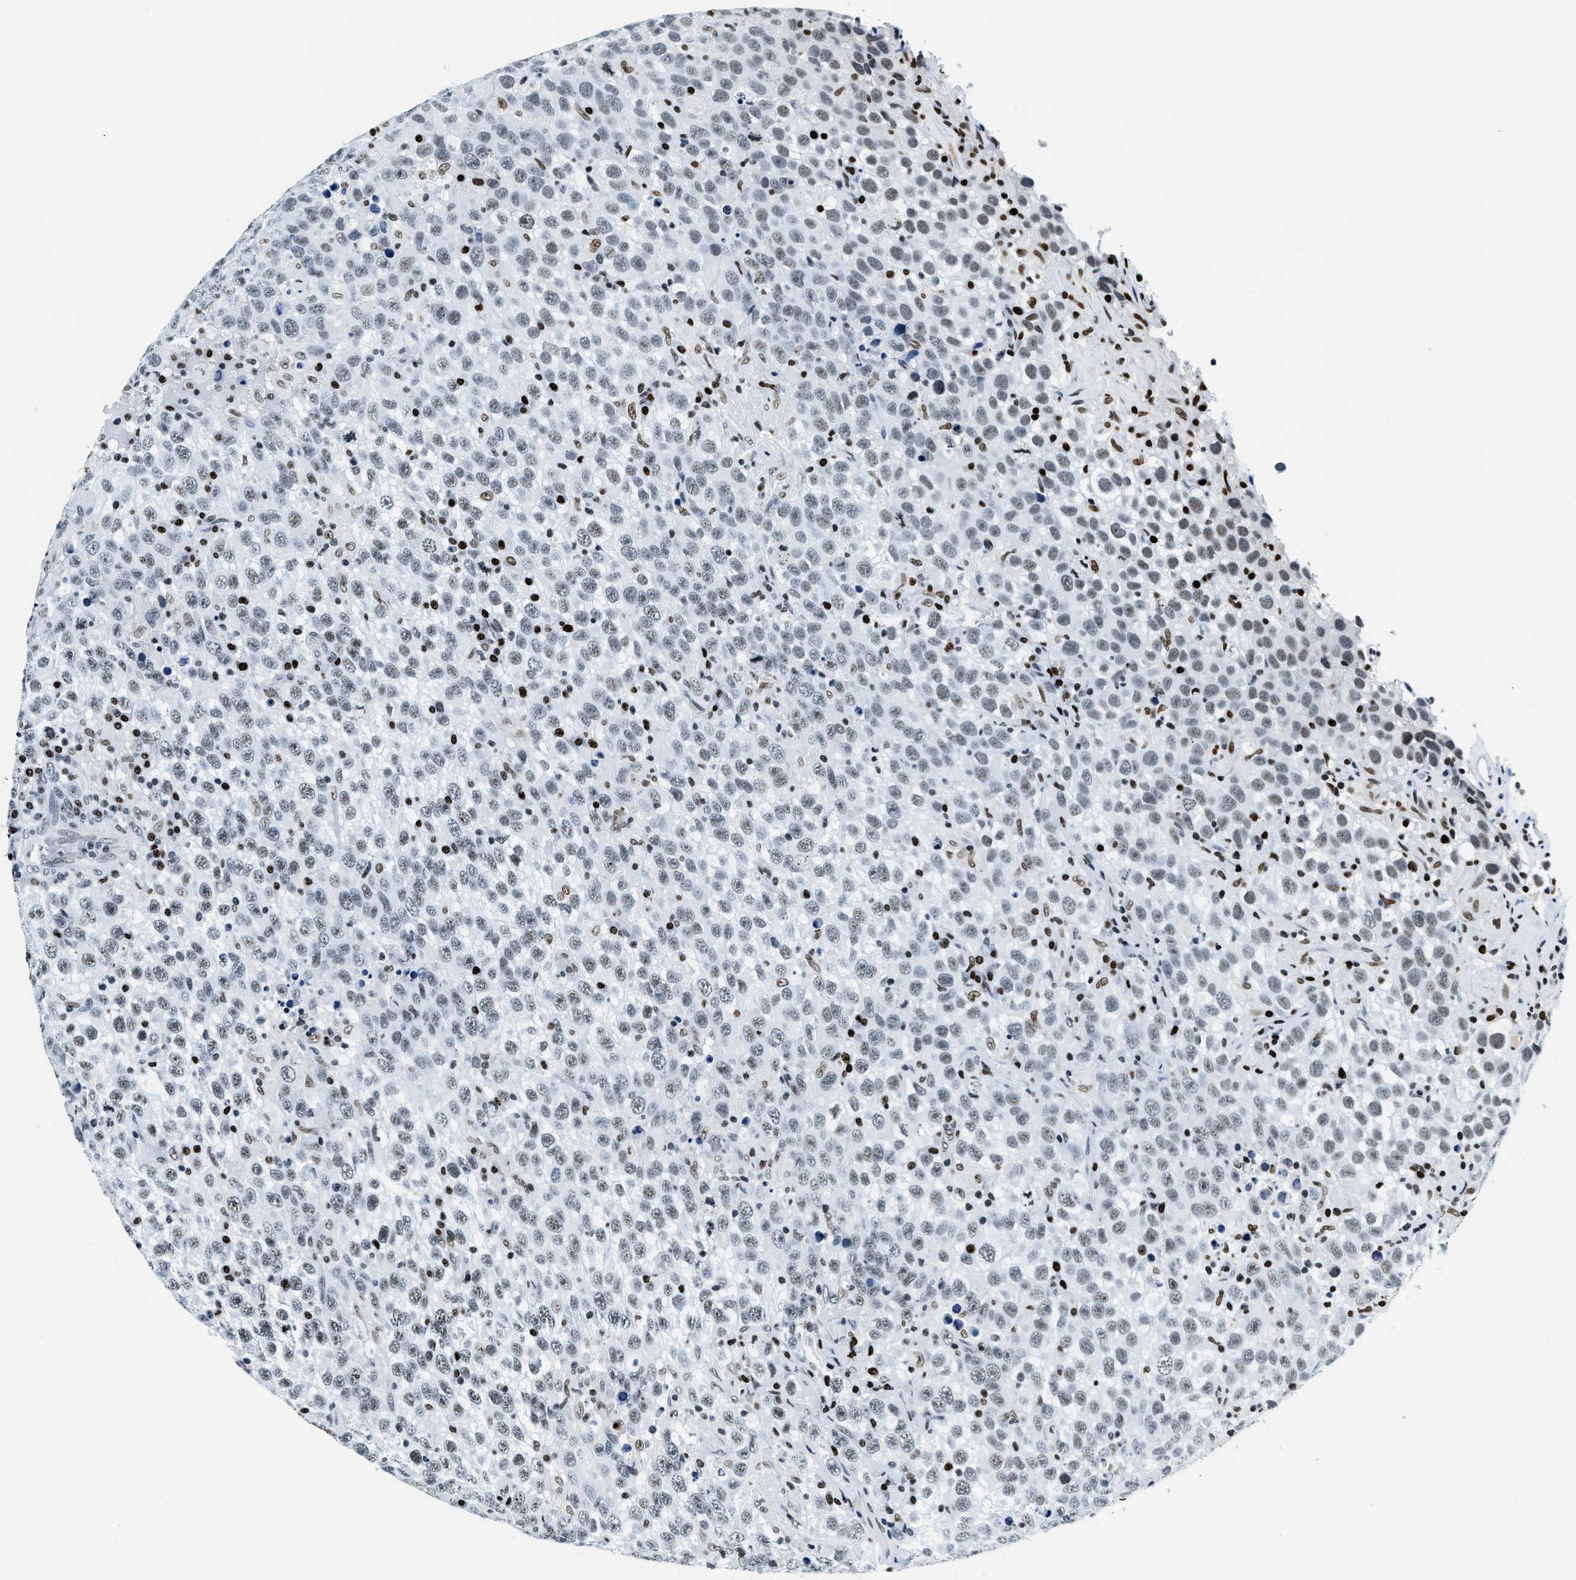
{"staining": {"intensity": "weak", "quantity": "<25%", "location": "nuclear"}, "tissue": "testis cancer", "cell_type": "Tumor cells", "image_type": "cancer", "snomed": [{"axis": "morphology", "description": "Seminoma, NOS"}, {"axis": "topography", "description": "Testis"}], "caption": "Protein analysis of seminoma (testis) shows no significant staining in tumor cells.", "gene": "TOP1", "patient": {"sex": "male", "age": 41}}